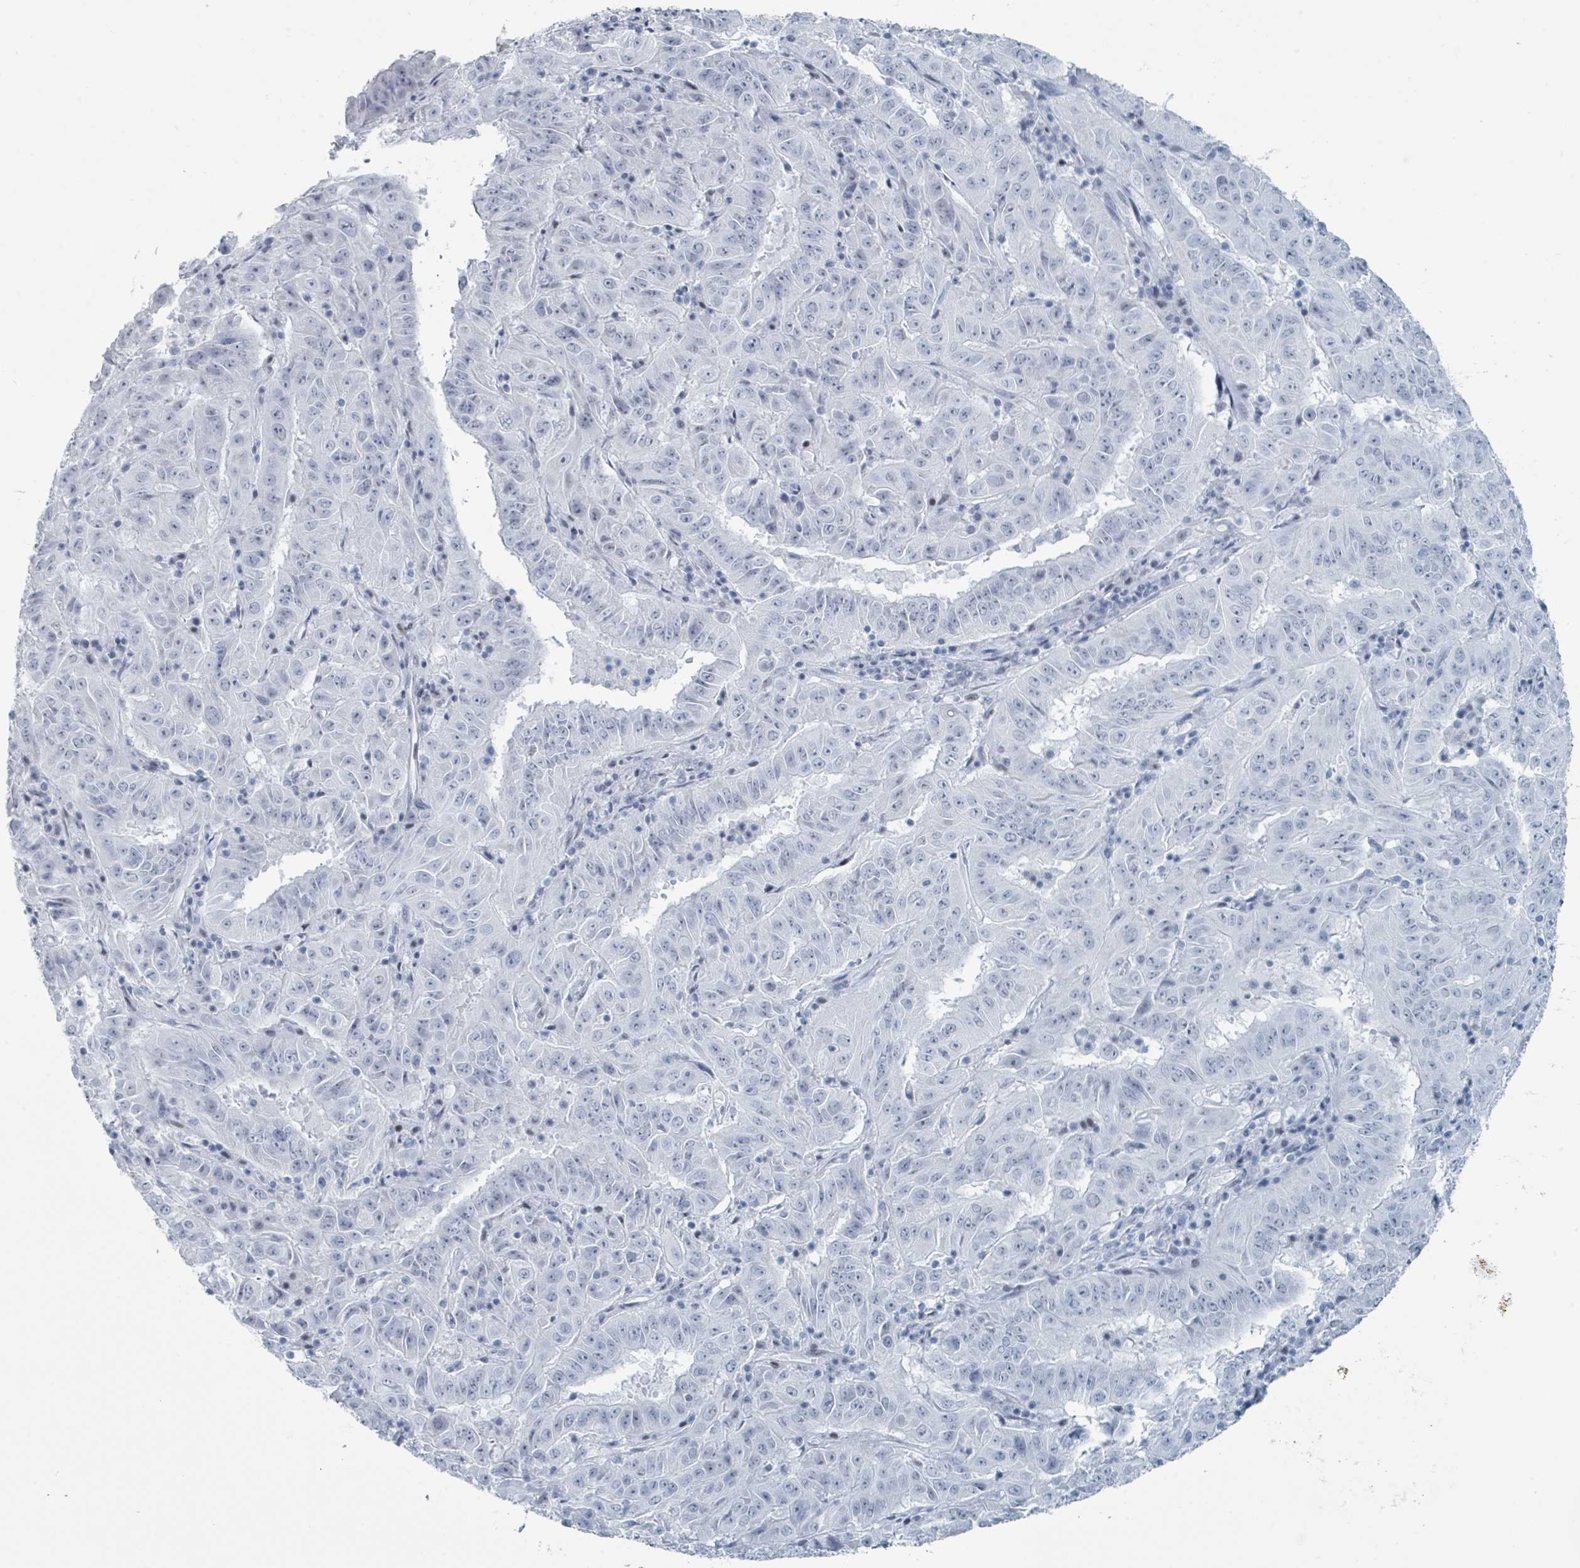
{"staining": {"intensity": "negative", "quantity": "none", "location": "none"}, "tissue": "pancreatic cancer", "cell_type": "Tumor cells", "image_type": "cancer", "snomed": [{"axis": "morphology", "description": "Adenocarcinoma, NOS"}, {"axis": "topography", "description": "Pancreas"}], "caption": "DAB (3,3'-diaminobenzidine) immunohistochemical staining of pancreatic cancer (adenocarcinoma) demonstrates no significant expression in tumor cells.", "gene": "GPR15LG", "patient": {"sex": "male", "age": 63}}